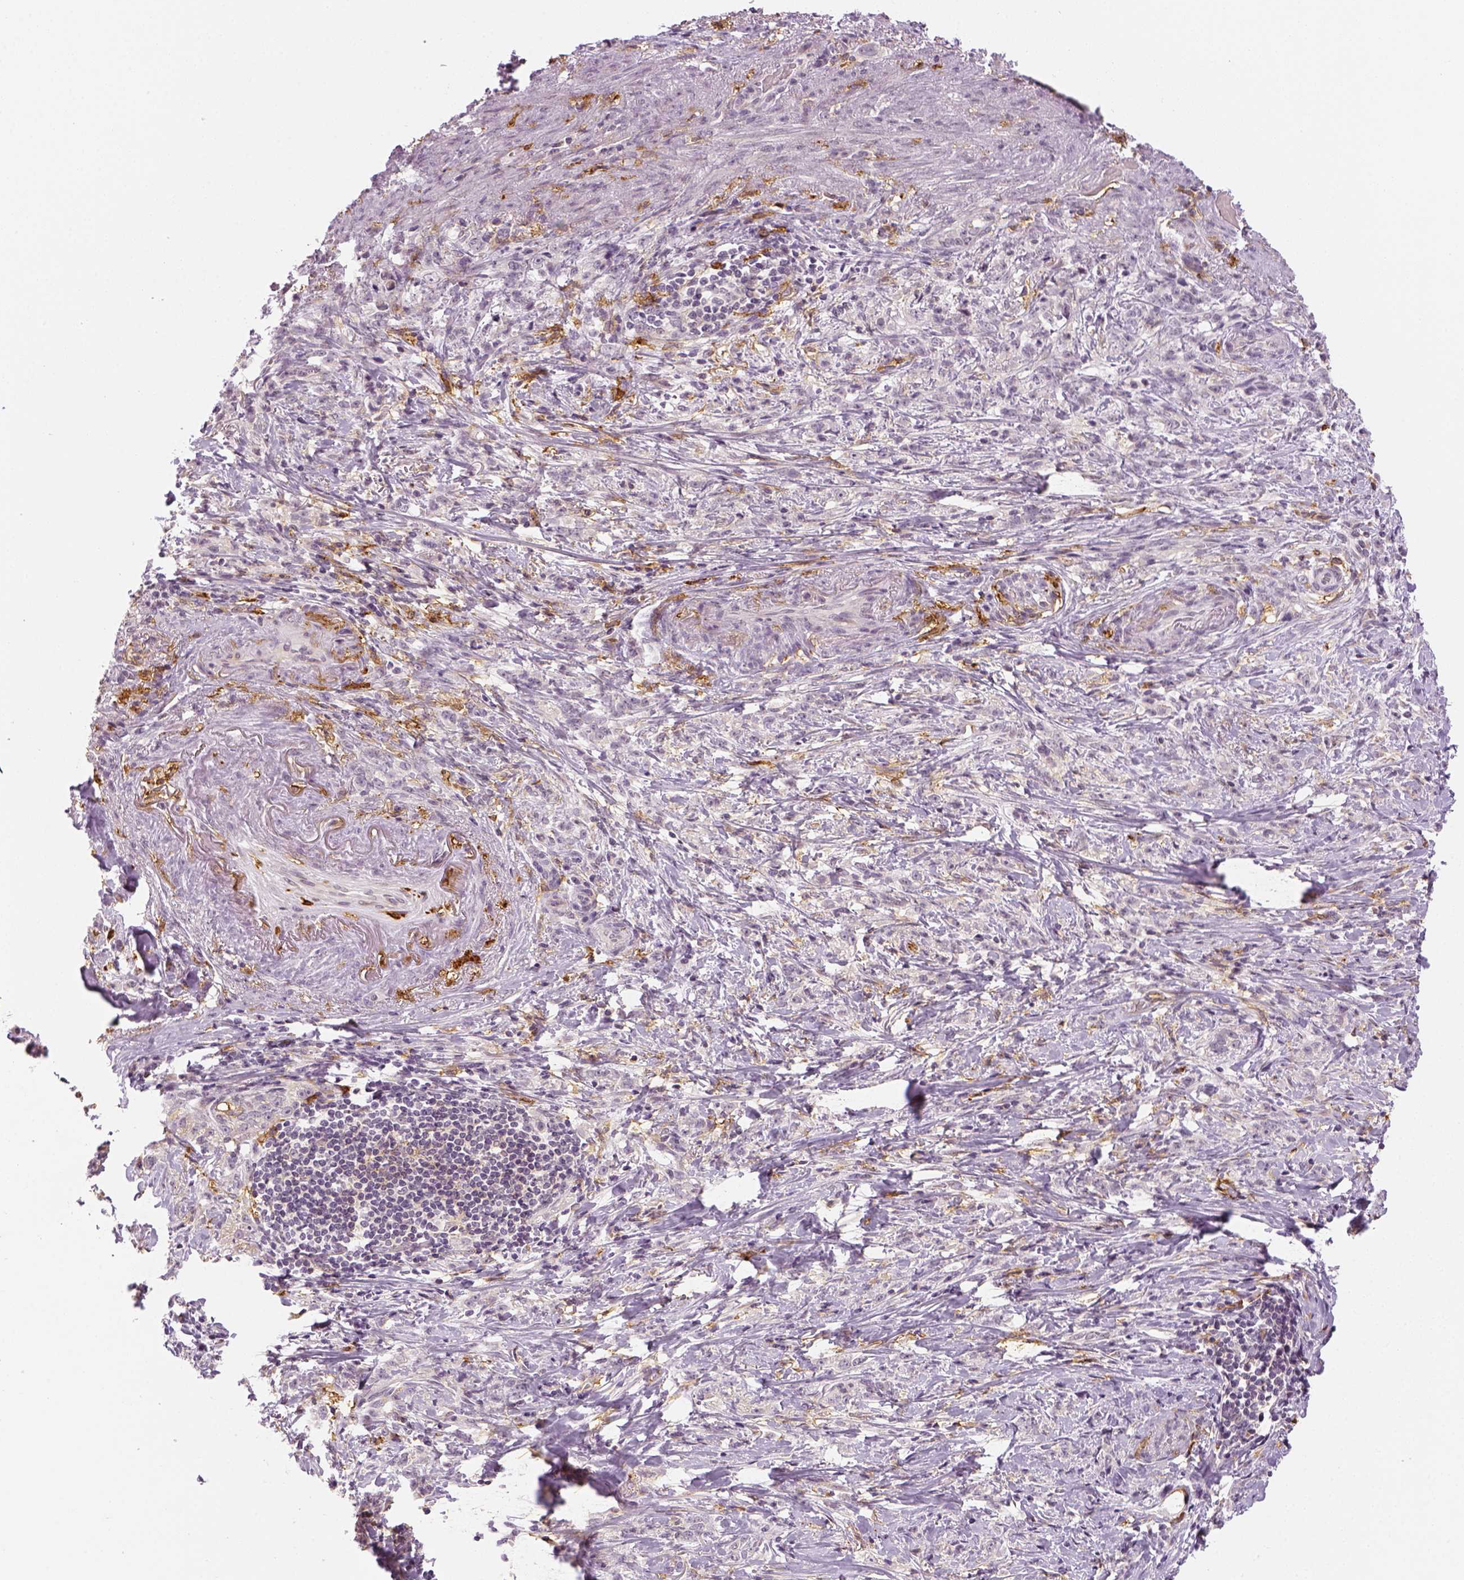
{"staining": {"intensity": "negative", "quantity": "none", "location": "none"}, "tissue": "stomach cancer", "cell_type": "Tumor cells", "image_type": "cancer", "snomed": [{"axis": "morphology", "description": "Adenocarcinoma, NOS"}, {"axis": "topography", "description": "Stomach, lower"}], "caption": "Immunohistochemistry histopathology image of human stomach adenocarcinoma stained for a protein (brown), which reveals no expression in tumor cells.", "gene": "CD14", "patient": {"sex": "male", "age": 88}}